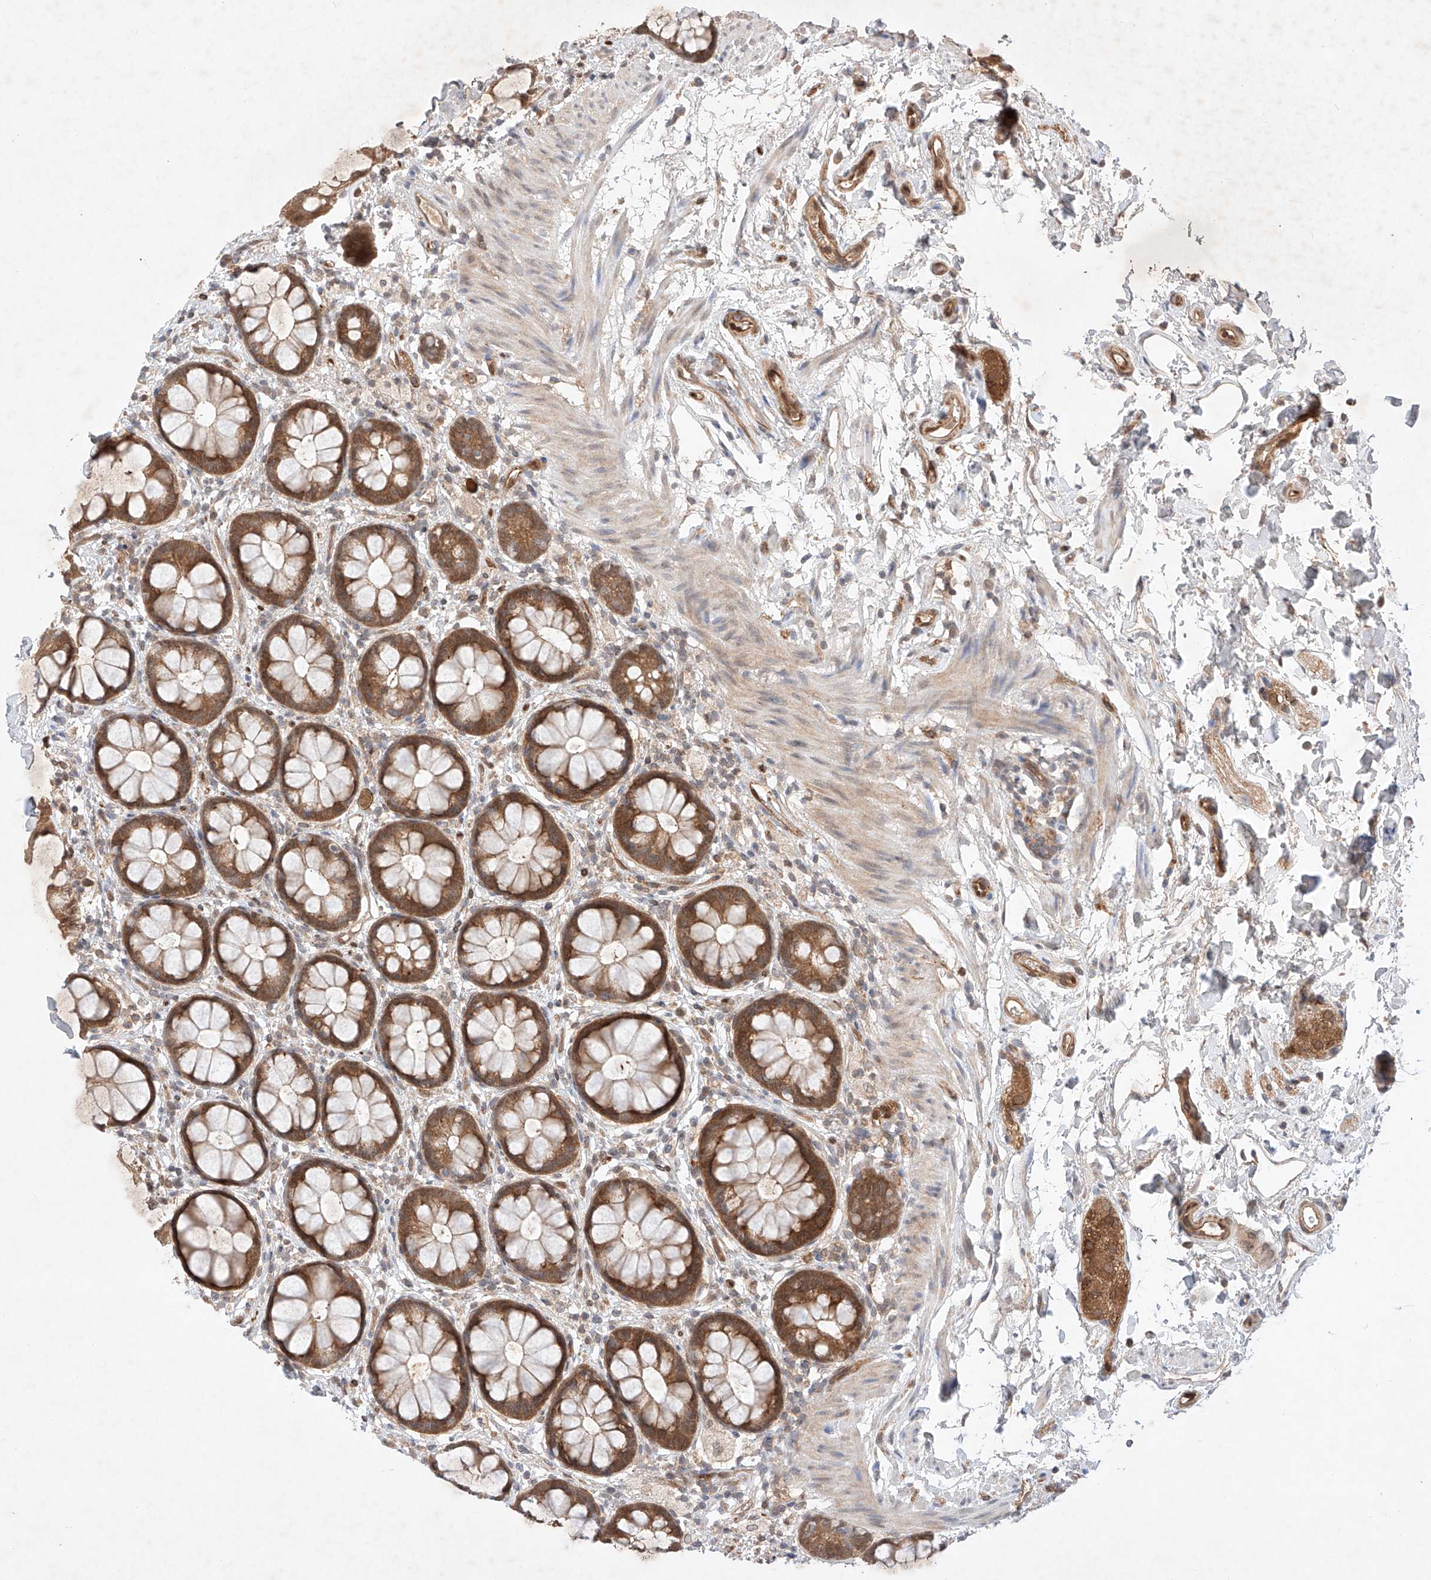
{"staining": {"intensity": "strong", "quantity": ">75%", "location": "cytoplasmic/membranous"}, "tissue": "rectum", "cell_type": "Glandular cells", "image_type": "normal", "snomed": [{"axis": "morphology", "description": "Normal tissue, NOS"}, {"axis": "topography", "description": "Rectum"}], "caption": "Immunohistochemistry image of benign human rectum stained for a protein (brown), which demonstrates high levels of strong cytoplasmic/membranous positivity in approximately >75% of glandular cells.", "gene": "ZNF124", "patient": {"sex": "female", "age": 65}}